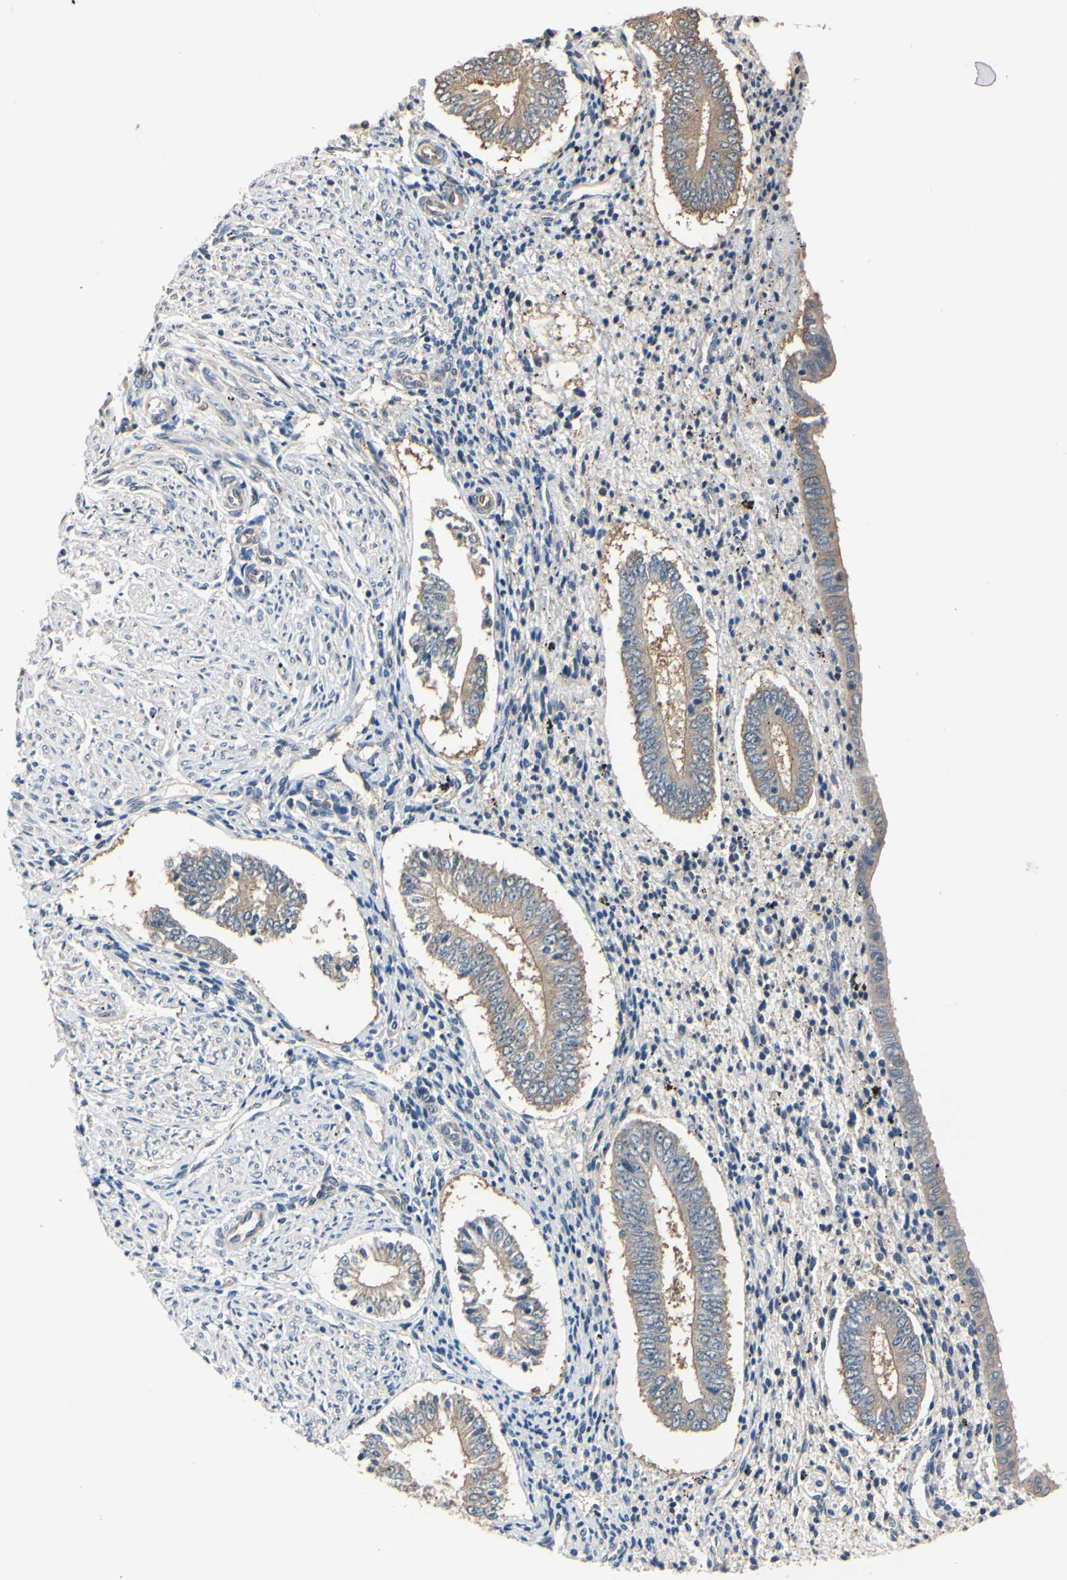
{"staining": {"intensity": "negative", "quantity": "none", "location": "none"}, "tissue": "endometrium", "cell_type": "Cells in endometrial stroma", "image_type": "normal", "snomed": [{"axis": "morphology", "description": "Normal tissue, NOS"}, {"axis": "topography", "description": "Endometrium"}], "caption": "This is an immunohistochemistry histopathology image of benign endometrium. There is no expression in cells in endometrial stroma.", "gene": "RARS1", "patient": {"sex": "female", "age": 42}}